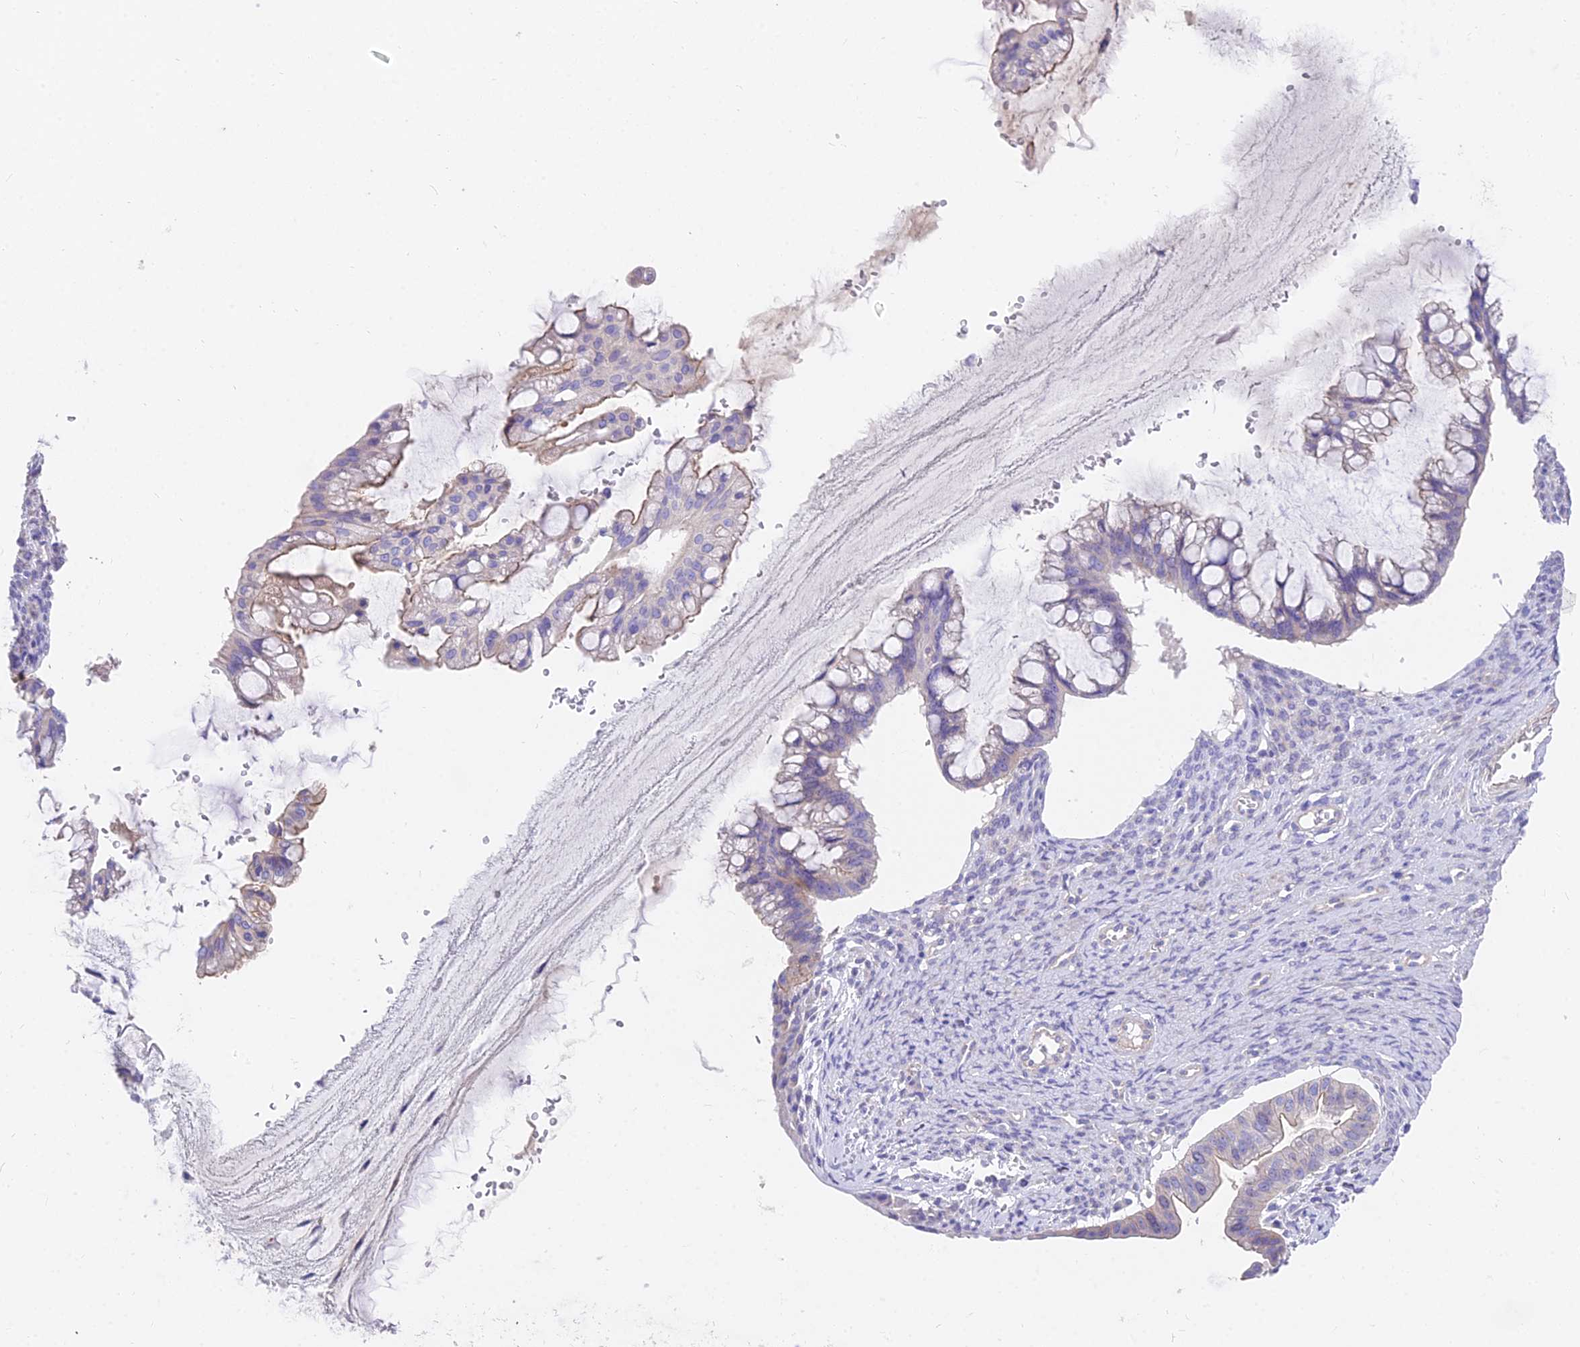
{"staining": {"intensity": "weak", "quantity": "<25%", "location": "cytoplasmic/membranous"}, "tissue": "ovarian cancer", "cell_type": "Tumor cells", "image_type": "cancer", "snomed": [{"axis": "morphology", "description": "Cystadenocarcinoma, mucinous, NOS"}, {"axis": "topography", "description": "Ovary"}], "caption": "This is a image of immunohistochemistry (IHC) staining of mucinous cystadenocarcinoma (ovarian), which shows no staining in tumor cells. The staining is performed using DAB brown chromogen with nuclei counter-stained in using hematoxylin.", "gene": "FAM168B", "patient": {"sex": "female", "age": 73}}